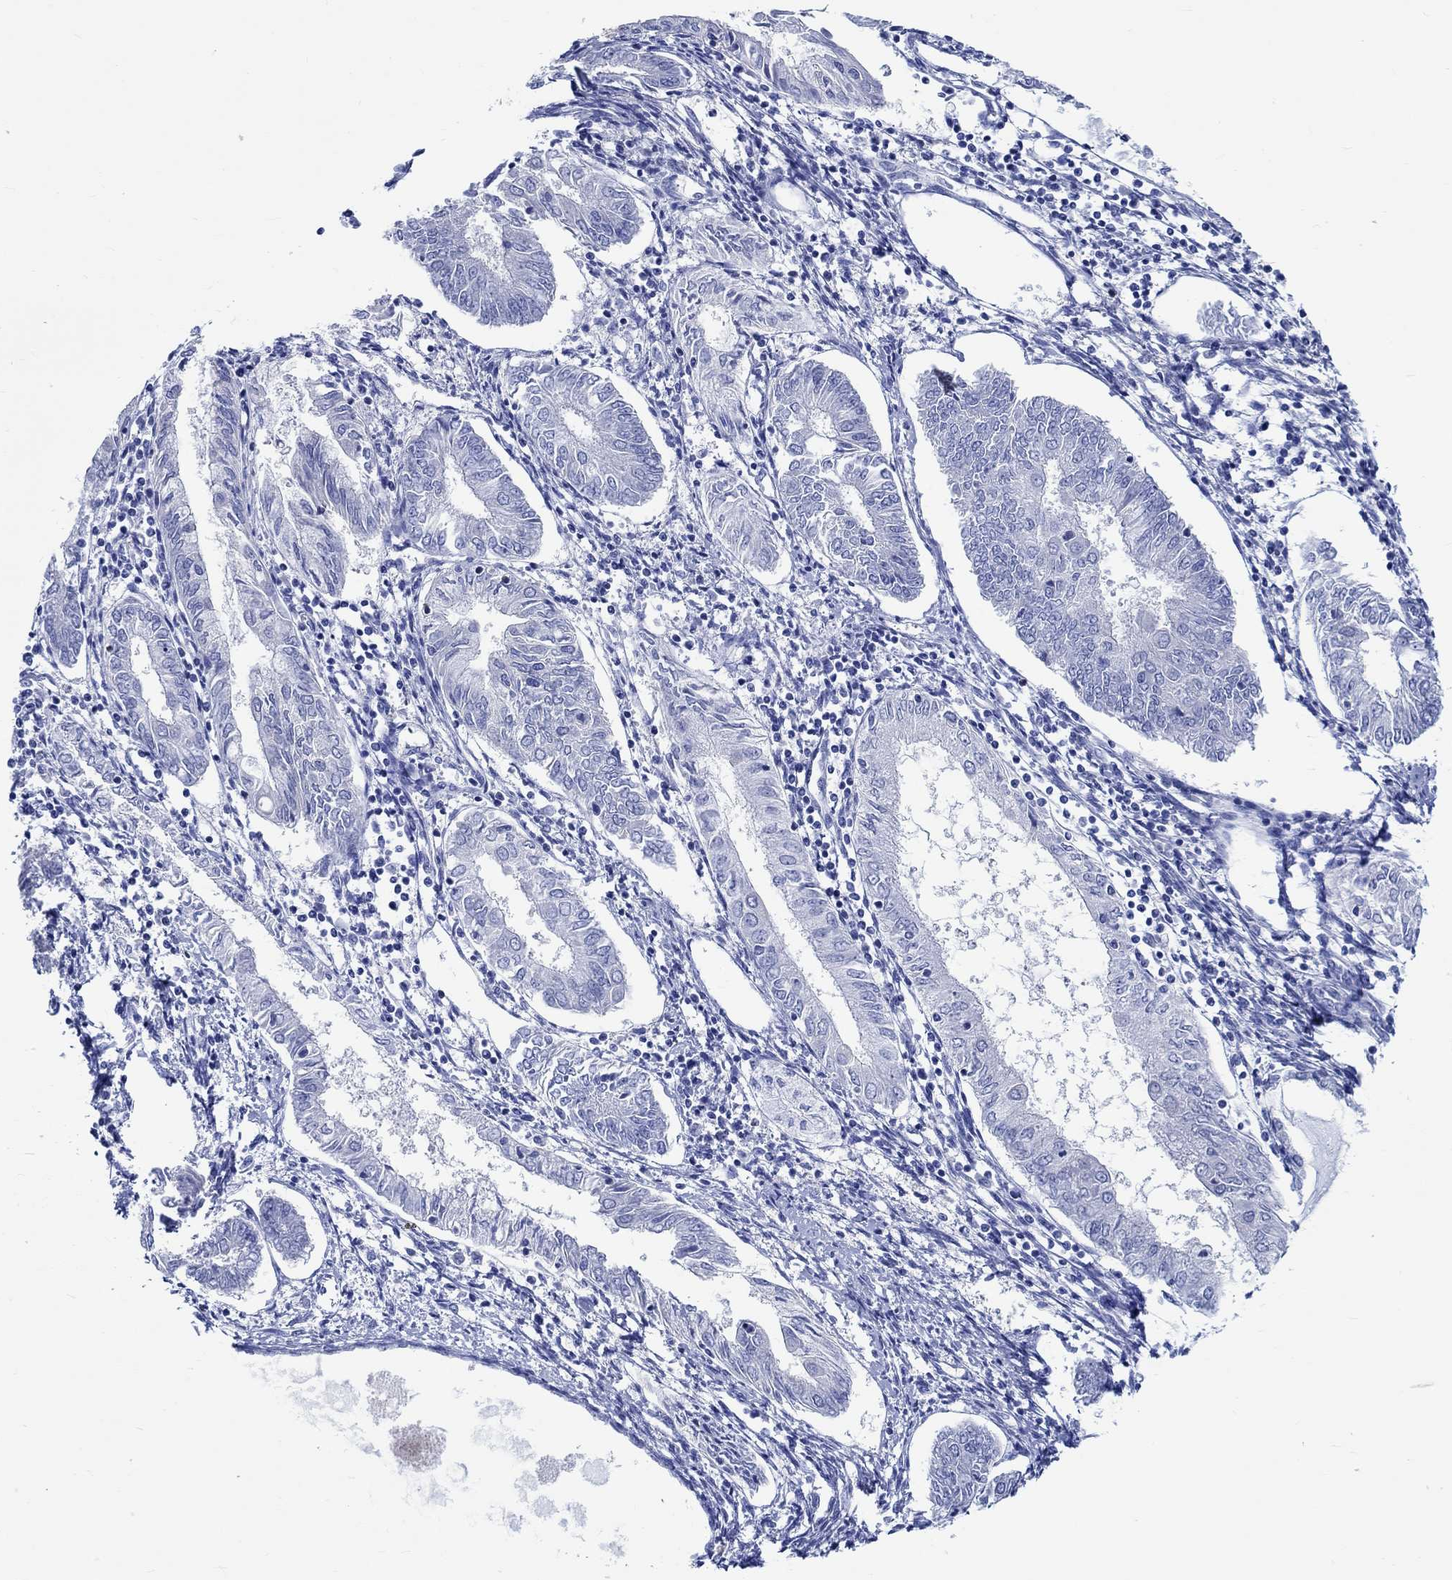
{"staining": {"intensity": "negative", "quantity": "none", "location": "none"}, "tissue": "endometrial cancer", "cell_type": "Tumor cells", "image_type": "cancer", "snomed": [{"axis": "morphology", "description": "Adenocarcinoma, NOS"}, {"axis": "topography", "description": "Endometrium"}], "caption": "IHC micrograph of human adenocarcinoma (endometrial) stained for a protein (brown), which exhibits no positivity in tumor cells.", "gene": "PTPRN2", "patient": {"sex": "female", "age": 68}}